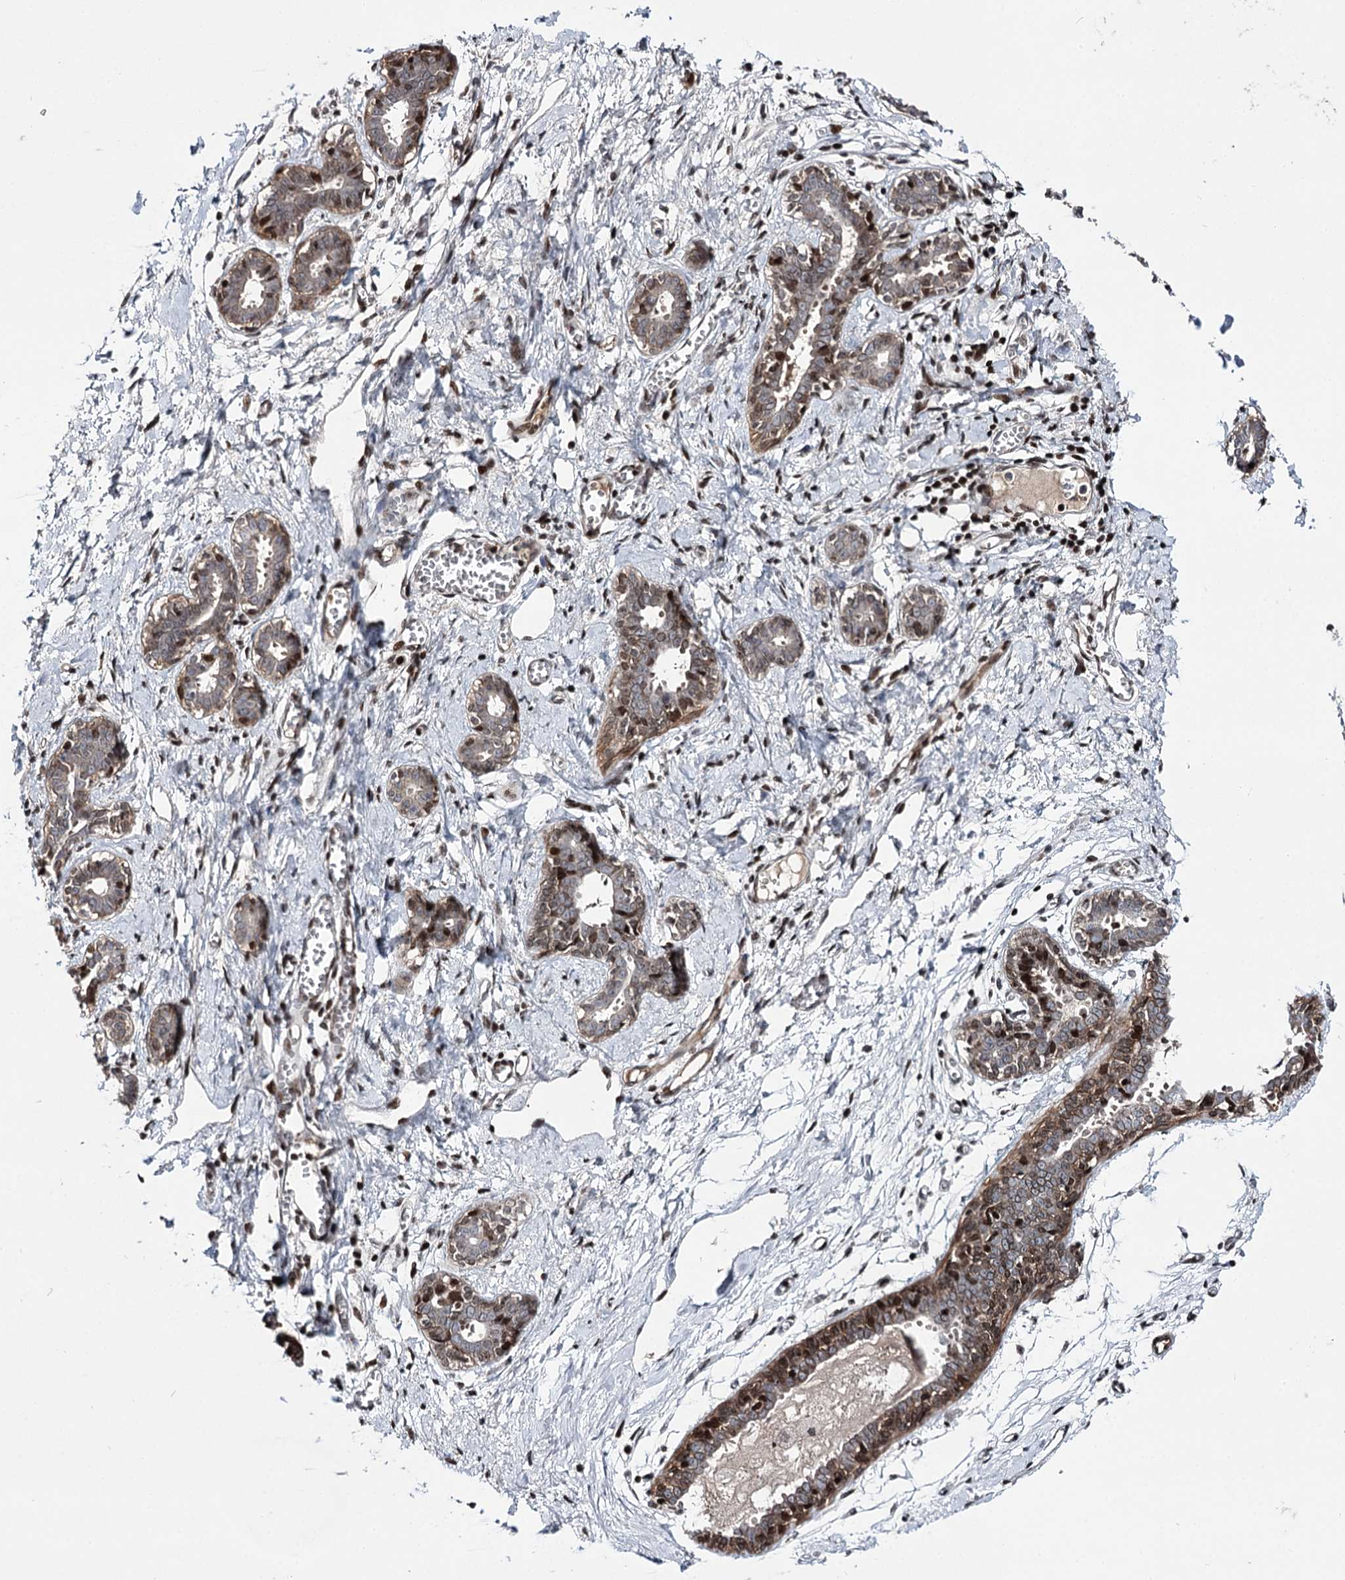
{"staining": {"intensity": "negative", "quantity": "none", "location": "none"}, "tissue": "breast", "cell_type": "Adipocytes", "image_type": "normal", "snomed": [{"axis": "morphology", "description": "Normal tissue, NOS"}, {"axis": "topography", "description": "Breast"}], "caption": "Immunohistochemical staining of benign human breast shows no significant expression in adipocytes.", "gene": "ITFG2", "patient": {"sex": "female", "age": 27}}